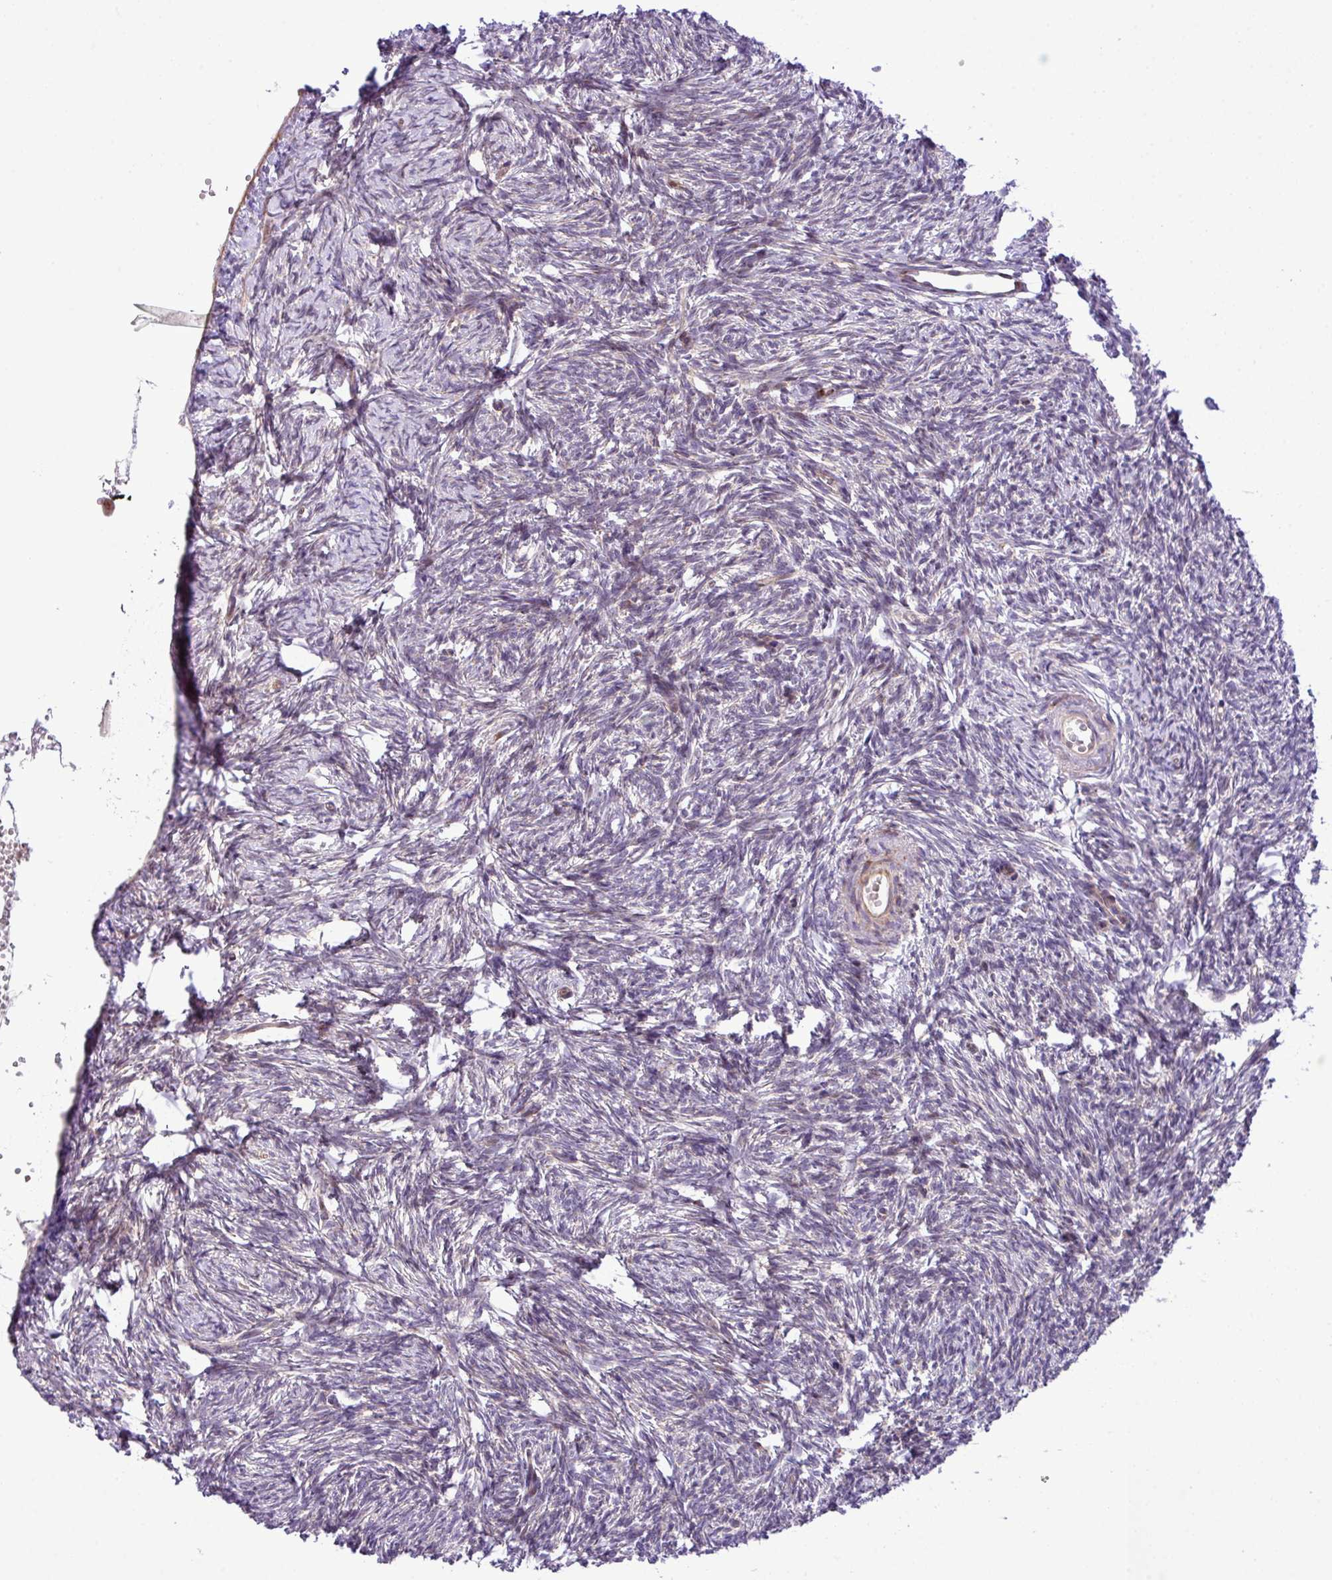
{"staining": {"intensity": "moderate", "quantity": ">75%", "location": "cytoplasmic/membranous"}, "tissue": "ovary", "cell_type": "Follicle cells", "image_type": "normal", "snomed": [{"axis": "morphology", "description": "Normal tissue, NOS"}, {"axis": "topography", "description": "Ovary"}], "caption": "Immunohistochemistry (IHC) (DAB) staining of unremarkable human ovary displays moderate cytoplasmic/membranous protein staining in approximately >75% of follicle cells.", "gene": "B3GNT9", "patient": {"sex": "female", "age": 51}}